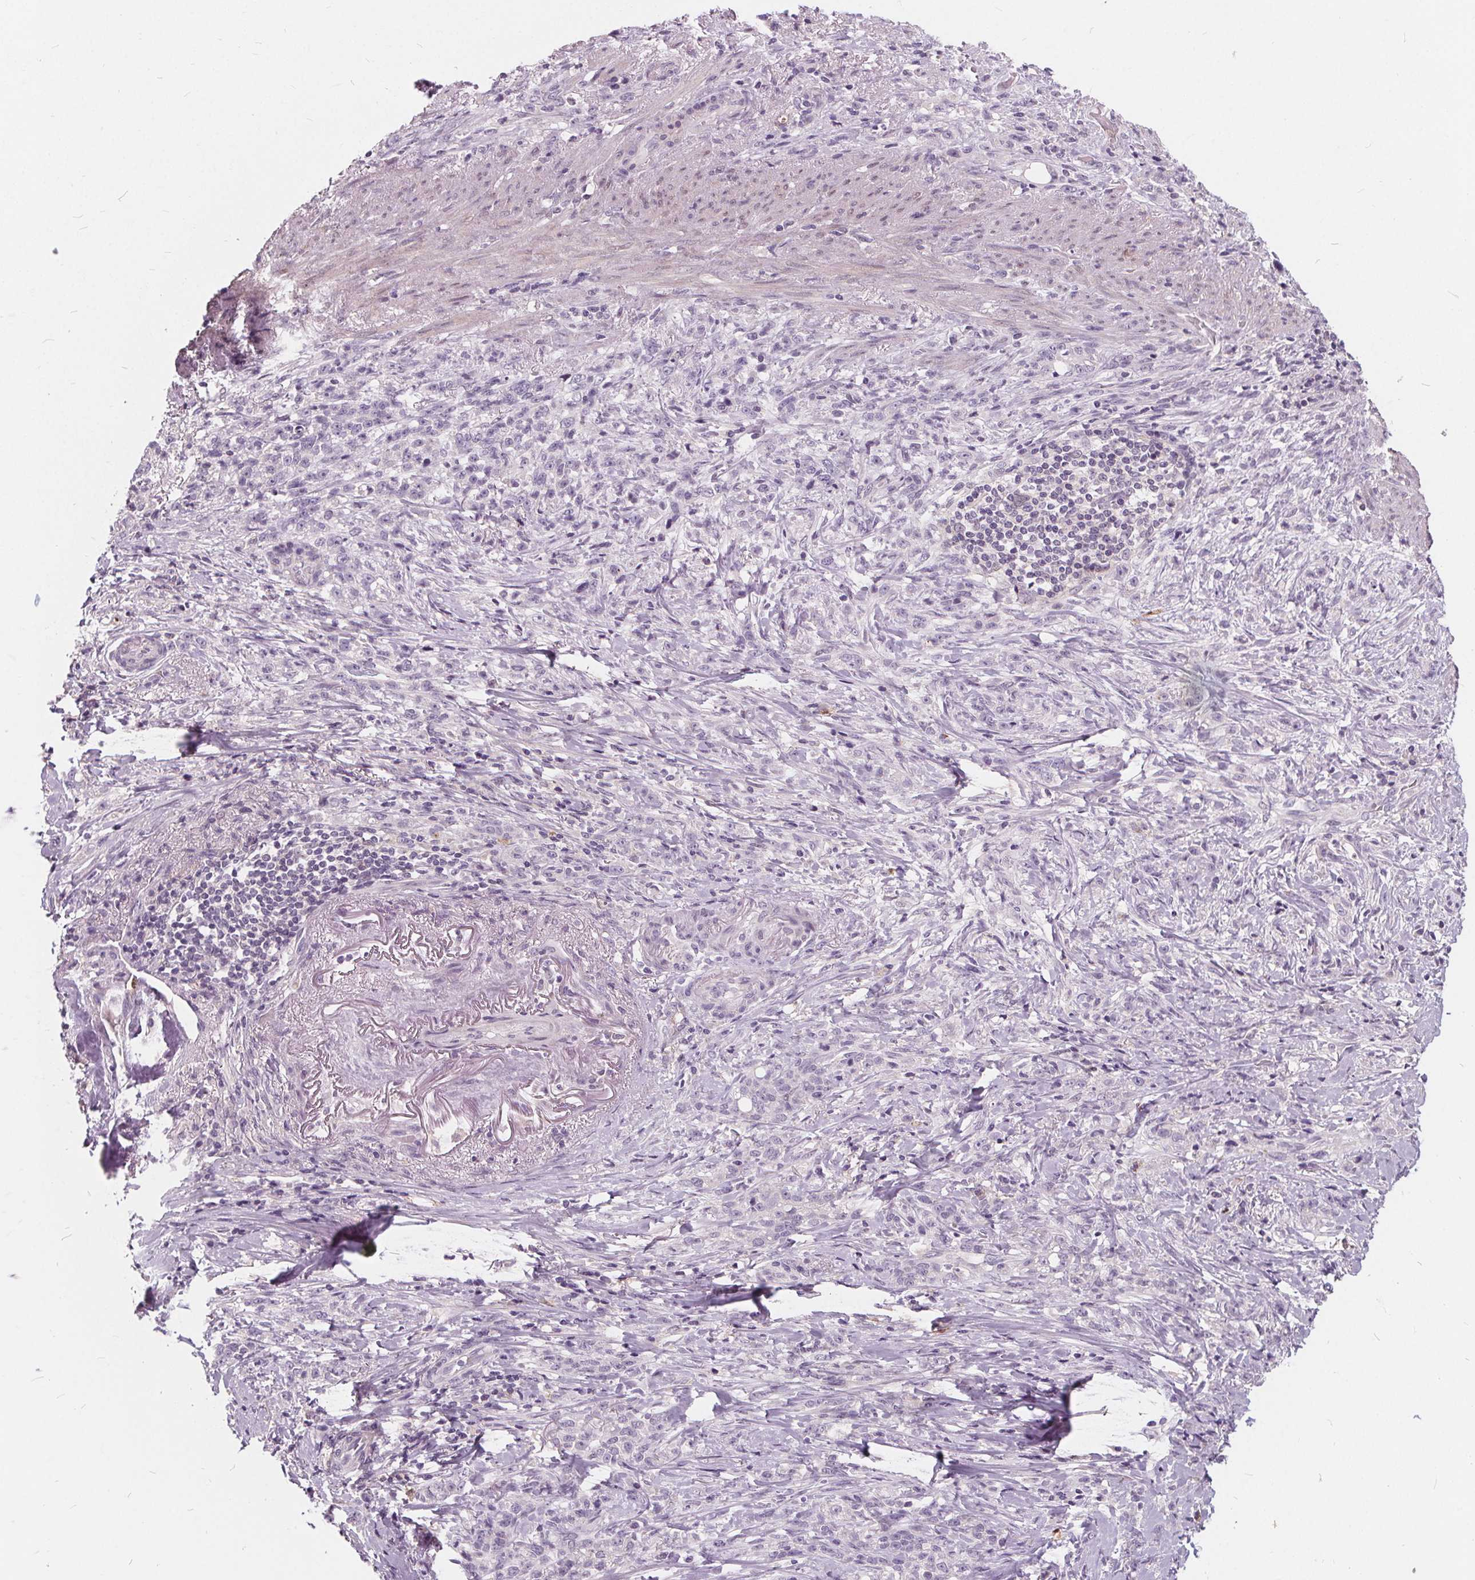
{"staining": {"intensity": "negative", "quantity": "none", "location": "none"}, "tissue": "stomach cancer", "cell_type": "Tumor cells", "image_type": "cancer", "snomed": [{"axis": "morphology", "description": "Adenocarcinoma, NOS"}, {"axis": "topography", "description": "Stomach, lower"}], "caption": "Tumor cells show no significant staining in adenocarcinoma (stomach).", "gene": "HAAO", "patient": {"sex": "male", "age": 88}}